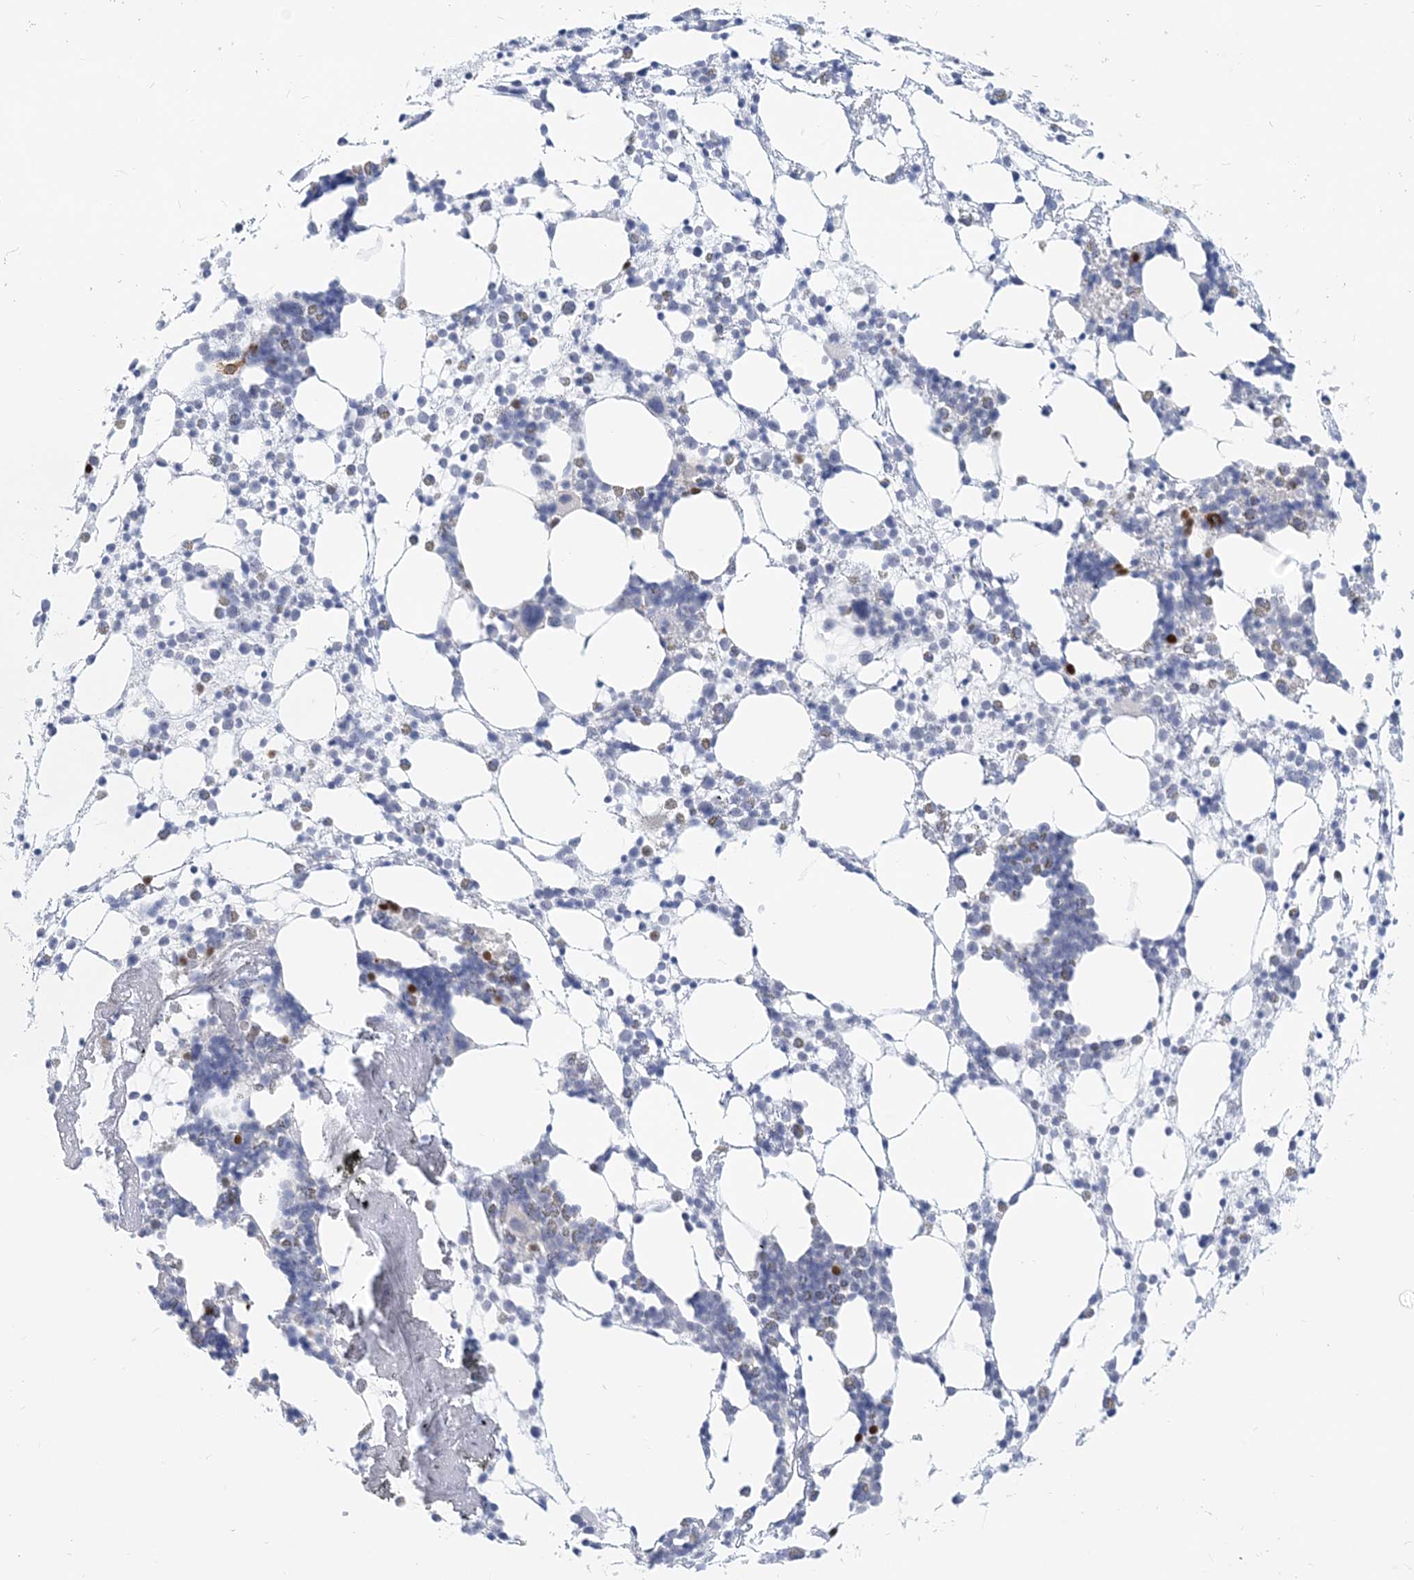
{"staining": {"intensity": "strong", "quantity": "<25%", "location": "cytoplasmic/membranous,nuclear"}, "tissue": "bone marrow", "cell_type": "Hematopoietic cells", "image_type": "normal", "snomed": [{"axis": "morphology", "description": "Normal tissue, NOS"}, {"axis": "topography", "description": "Bone marrow"}], "caption": "Immunohistochemical staining of unremarkable human bone marrow reveals <25% levels of strong cytoplasmic/membranous,nuclear protein positivity in approximately <25% of hematopoietic cells. The staining is performed using DAB (3,3'-diaminobenzidine) brown chromogen to label protein expression. The nuclei are counter-stained blue using hematoxylin.", "gene": "GMPPA", "patient": {"sex": "female", "age": 57}}